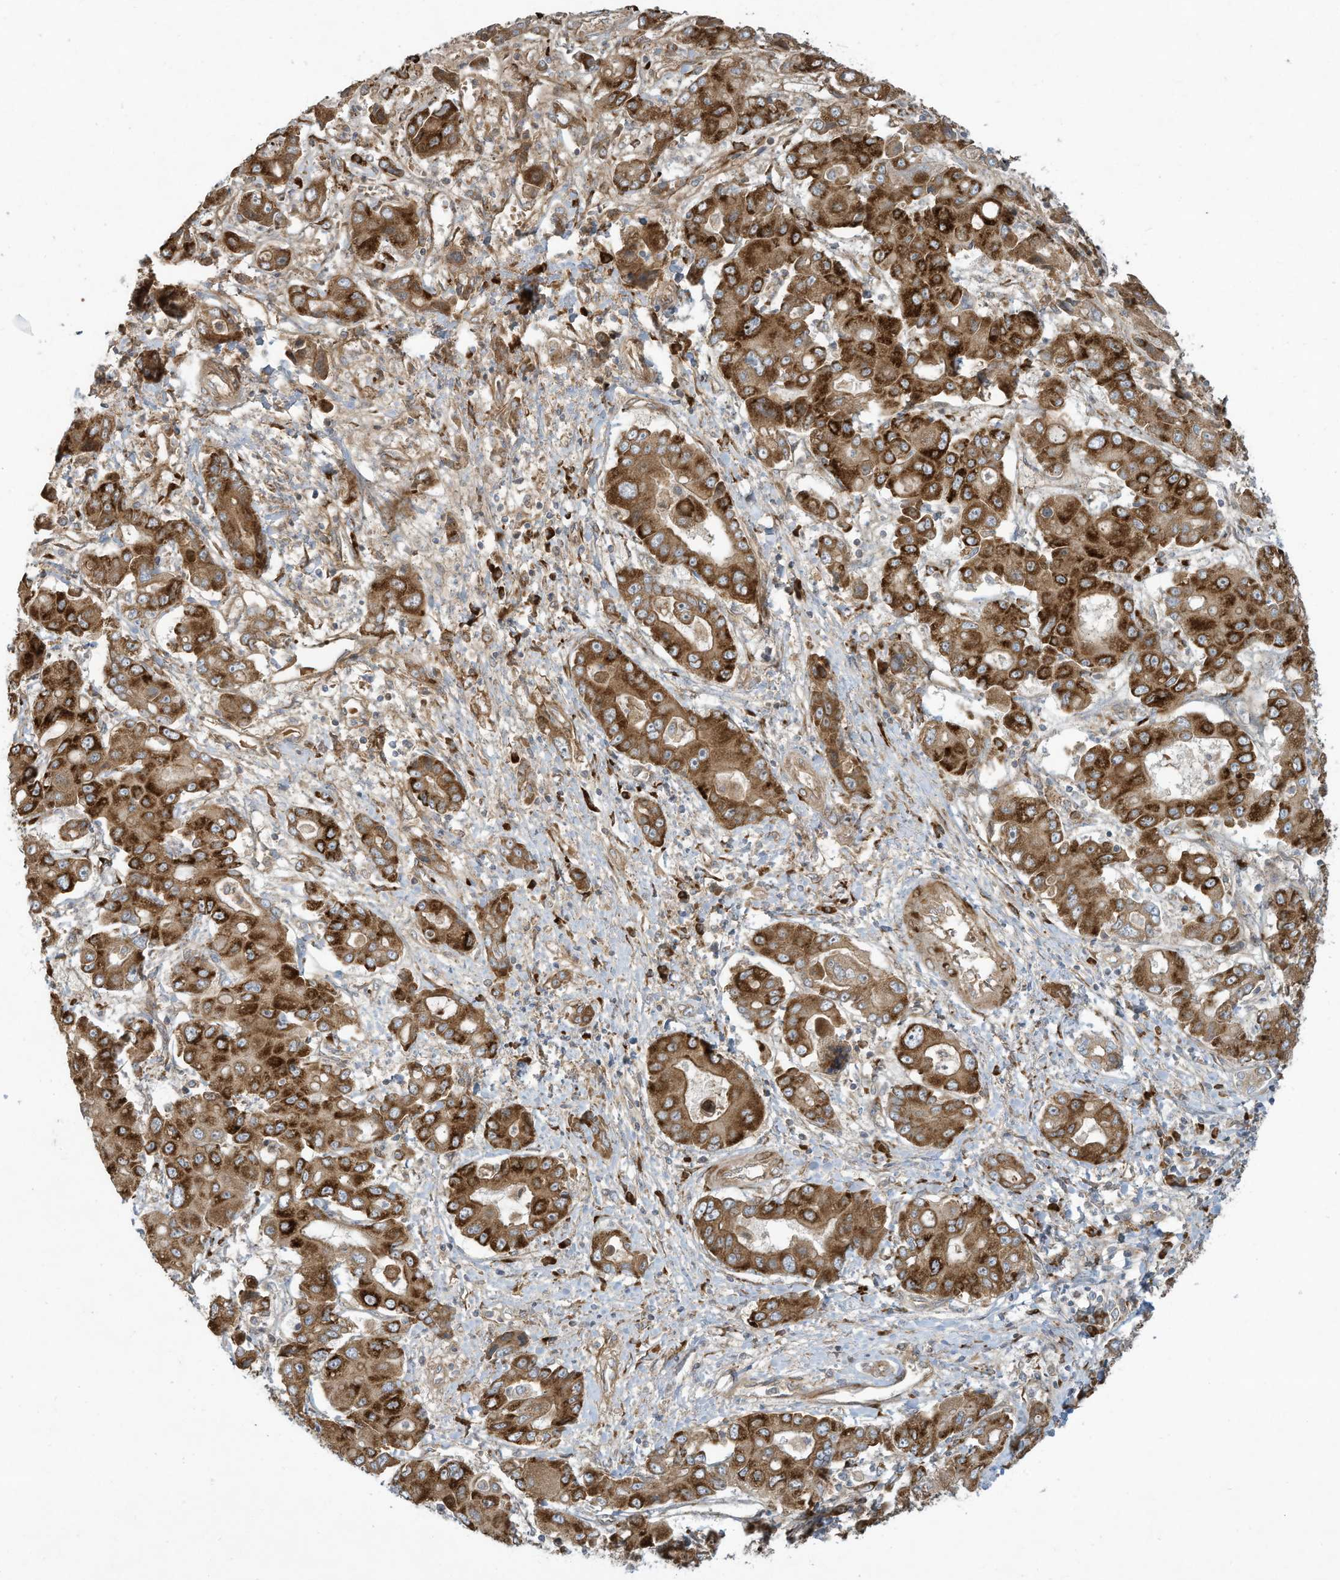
{"staining": {"intensity": "strong", "quantity": ">75%", "location": "cytoplasmic/membranous"}, "tissue": "liver cancer", "cell_type": "Tumor cells", "image_type": "cancer", "snomed": [{"axis": "morphology", "description": "Cholangiocarcinoma"}, {"axis": "topography", "description": "Liver"}], "caption": "About >75% of tumor cells in liver cholangiocarcinoma reveal strong cytoplasmic/membranous protein positivity as visualized by brown immunohistochemical staining.", "gene": "DDIT4", "patient": {"sex": "male", "age": 67}}